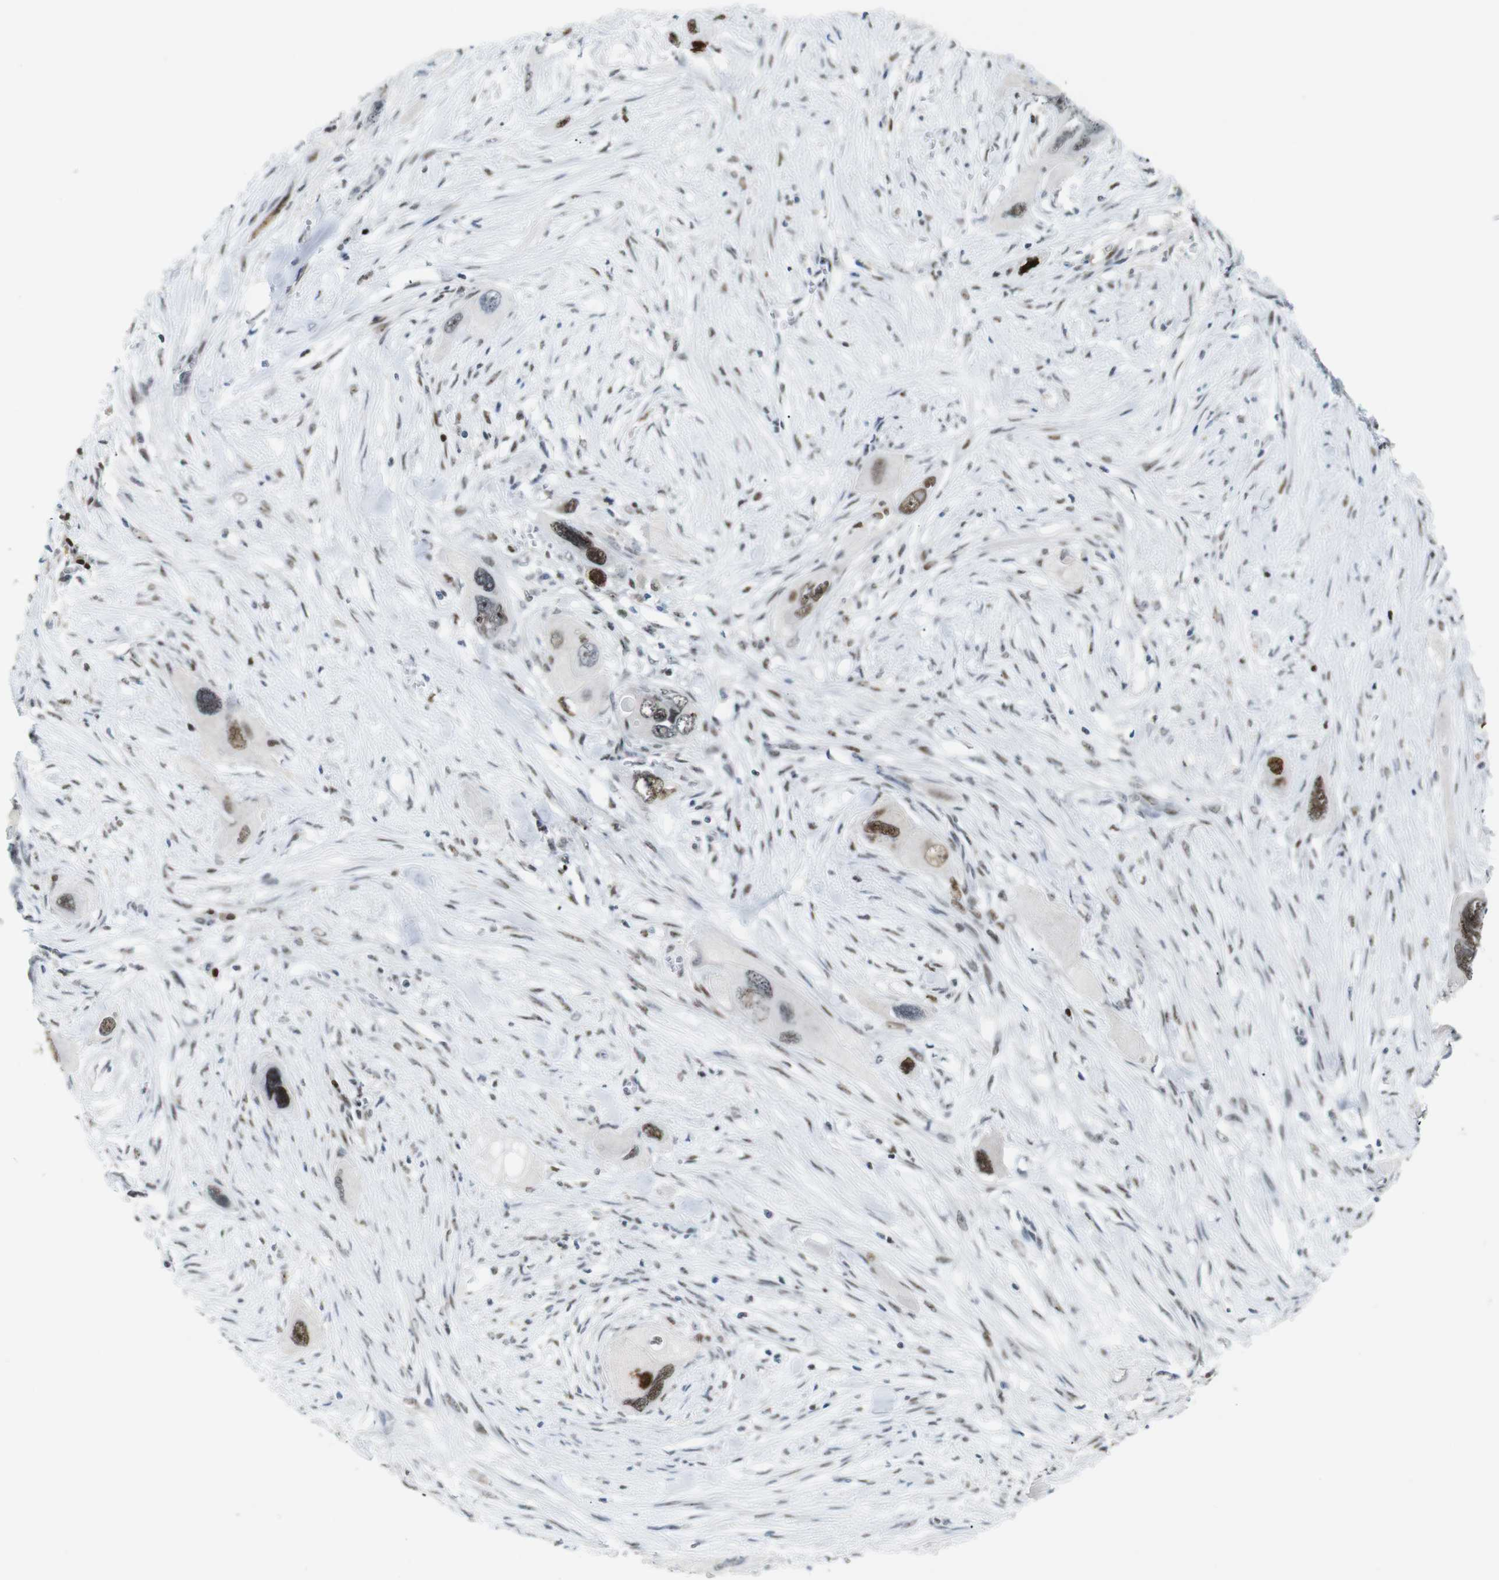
{"staining": {"intensity": "moderate", "quantity": ">75%", "location": "nuclear"}, "tissue": "pancreatic cancer", "cell_type": "Tumor cells", "image_type": "cancer", "snomed": [{"axis": "morphology", "description": "Adenocarcinoma, NOS"}, {"axis": "topography", "description": "Pancreas"}], "caption": "Tumor cells reveal medium levels of moderate nuclear staining in approximately >75% of cells in pancreatic adenocarcinoma. Using DAB (3,3'-diaminobenzidine) (brown) and hematoxylin (blue) stains, captured at high magnification using brightfield microscopy.", "gene": "RIOX2", "patient": {"sex": "male", "age": 73}}